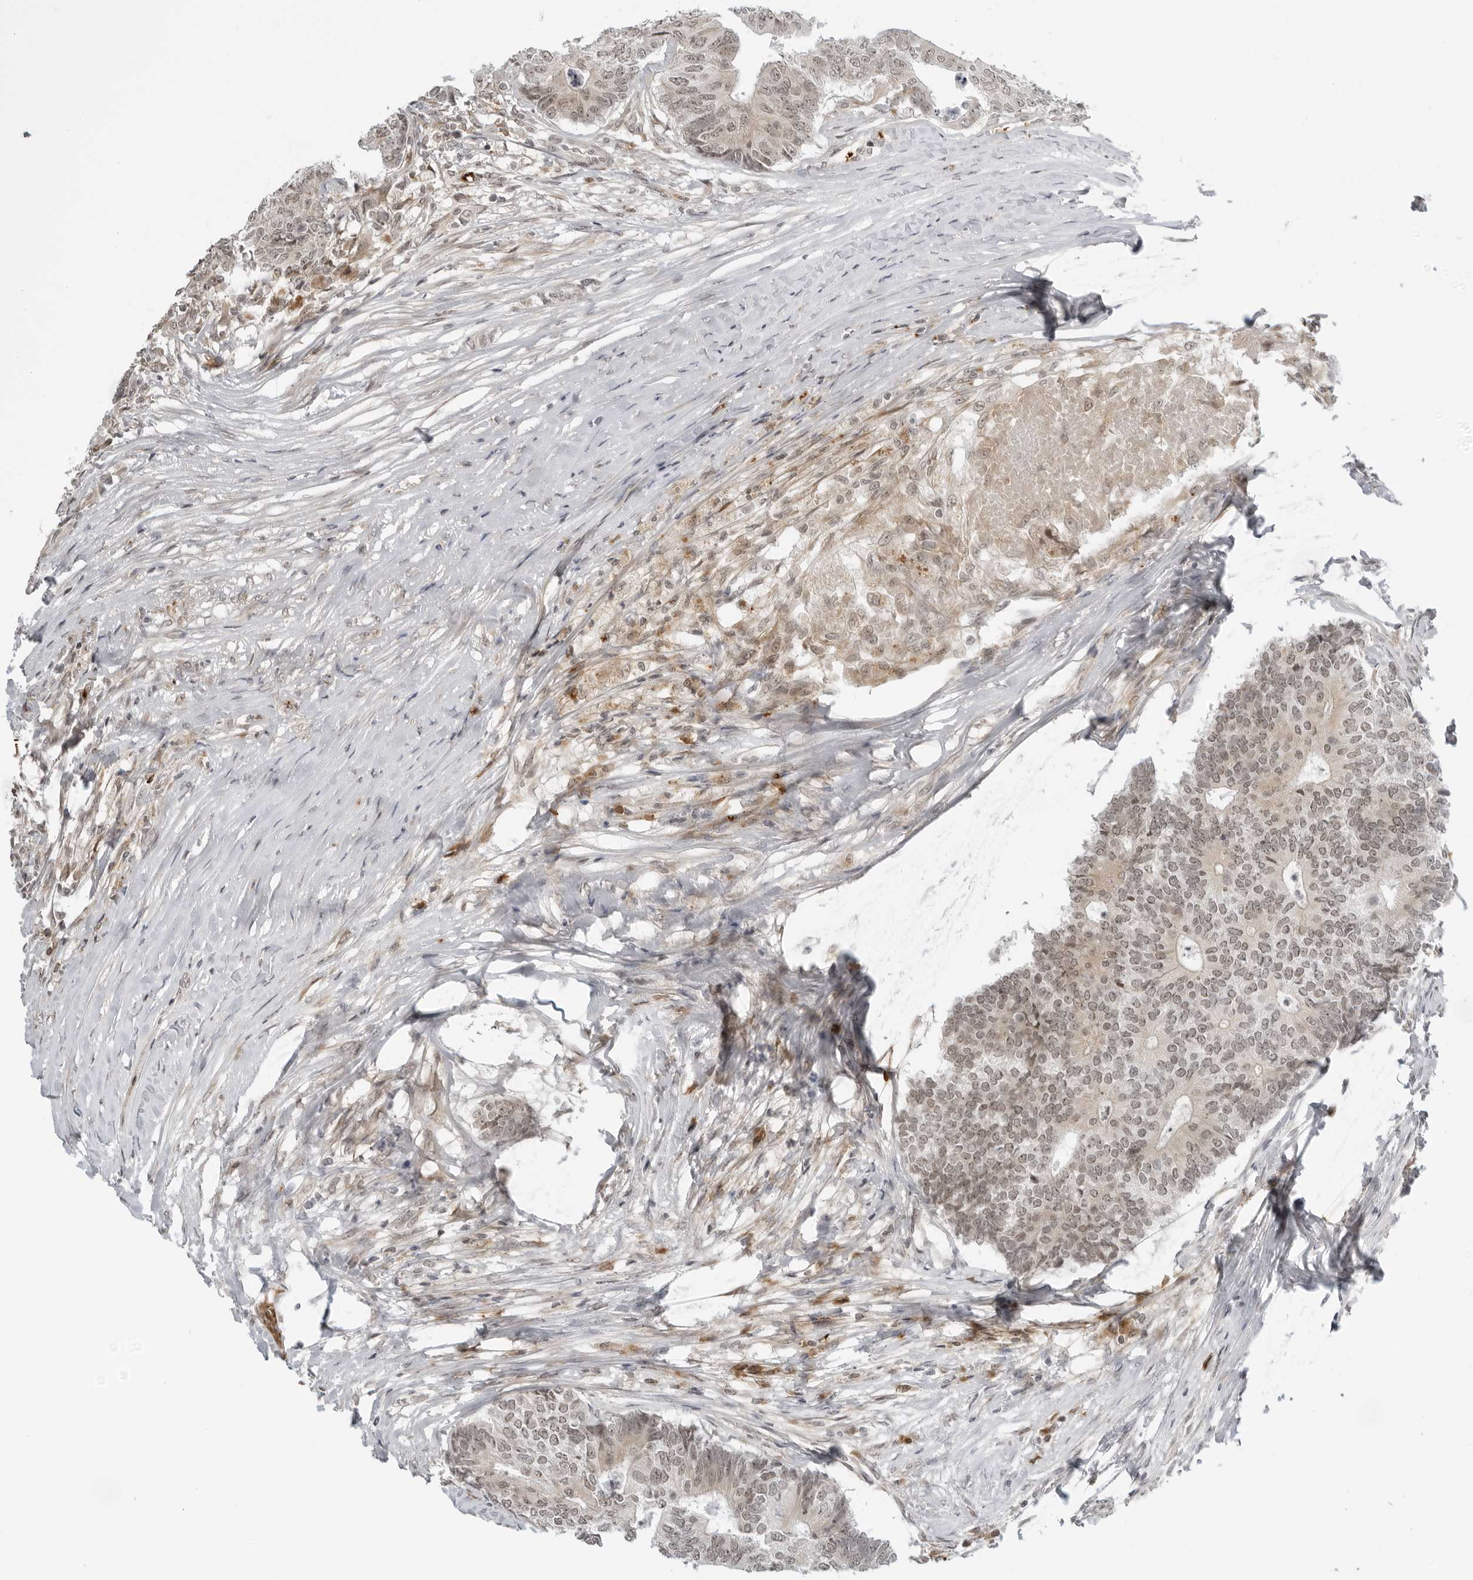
{"staining": {"intensity": "weak", "quantity": ">75%", "location": "nuclear"}, "tissue": "colorectal cancer", "cell_type": "Tumor cells", "image_type": "cancer", "snomed": [{"axis": "morphology", "description": "Adenocarcinoma, NOS"}, {"axis": "topography", "description": "Colon"}], "caption": "Adenocarcinoma (colorectal) stained with immunohistochemistry (IHC) exhibits weak nuclear expression in approximately >75% of tumor cells. Nuclei are stained in blue.", "gene": "SUGCT", "patient": {"sex": "female", "age": 67}}